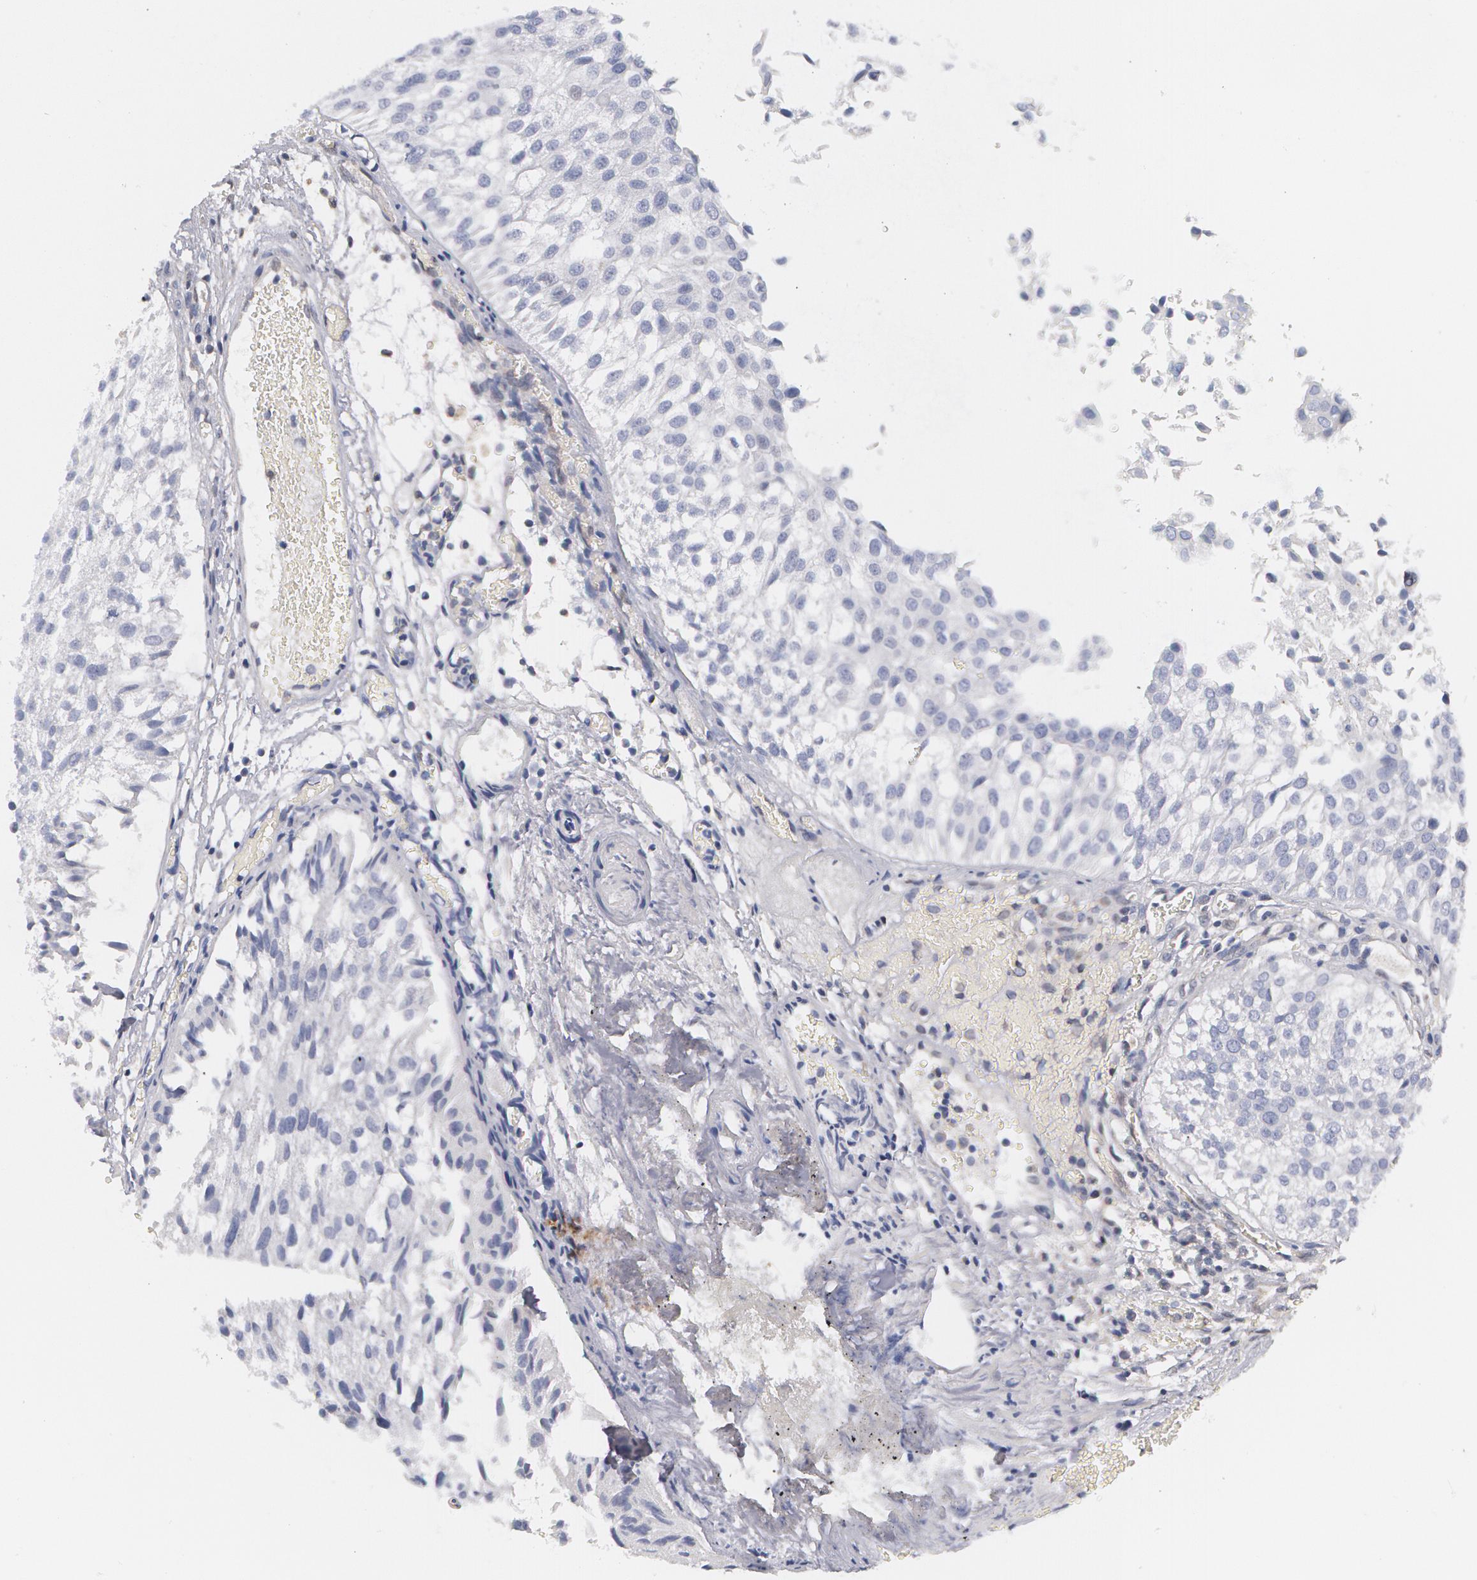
{"staining": {"intensity": "negative", "quantity": "none", "location": "none"}, "tissue": "urothelial cancer", "cell_type": "Tumor cells", "image_type": "cancer", "snomed": [{"axis": "morphology", "description": "Urothelial carcinoma, Low grade"}, {"axis": "topography", "description": "Urinary bladder"}], "caption": "Urothelial carcinoma (low-grade) was stained to show a protein in brown. There is no significant staining in tumor cells.", "gene": "TXNRD1", "patient": {"sex": "female", "age": 89}}